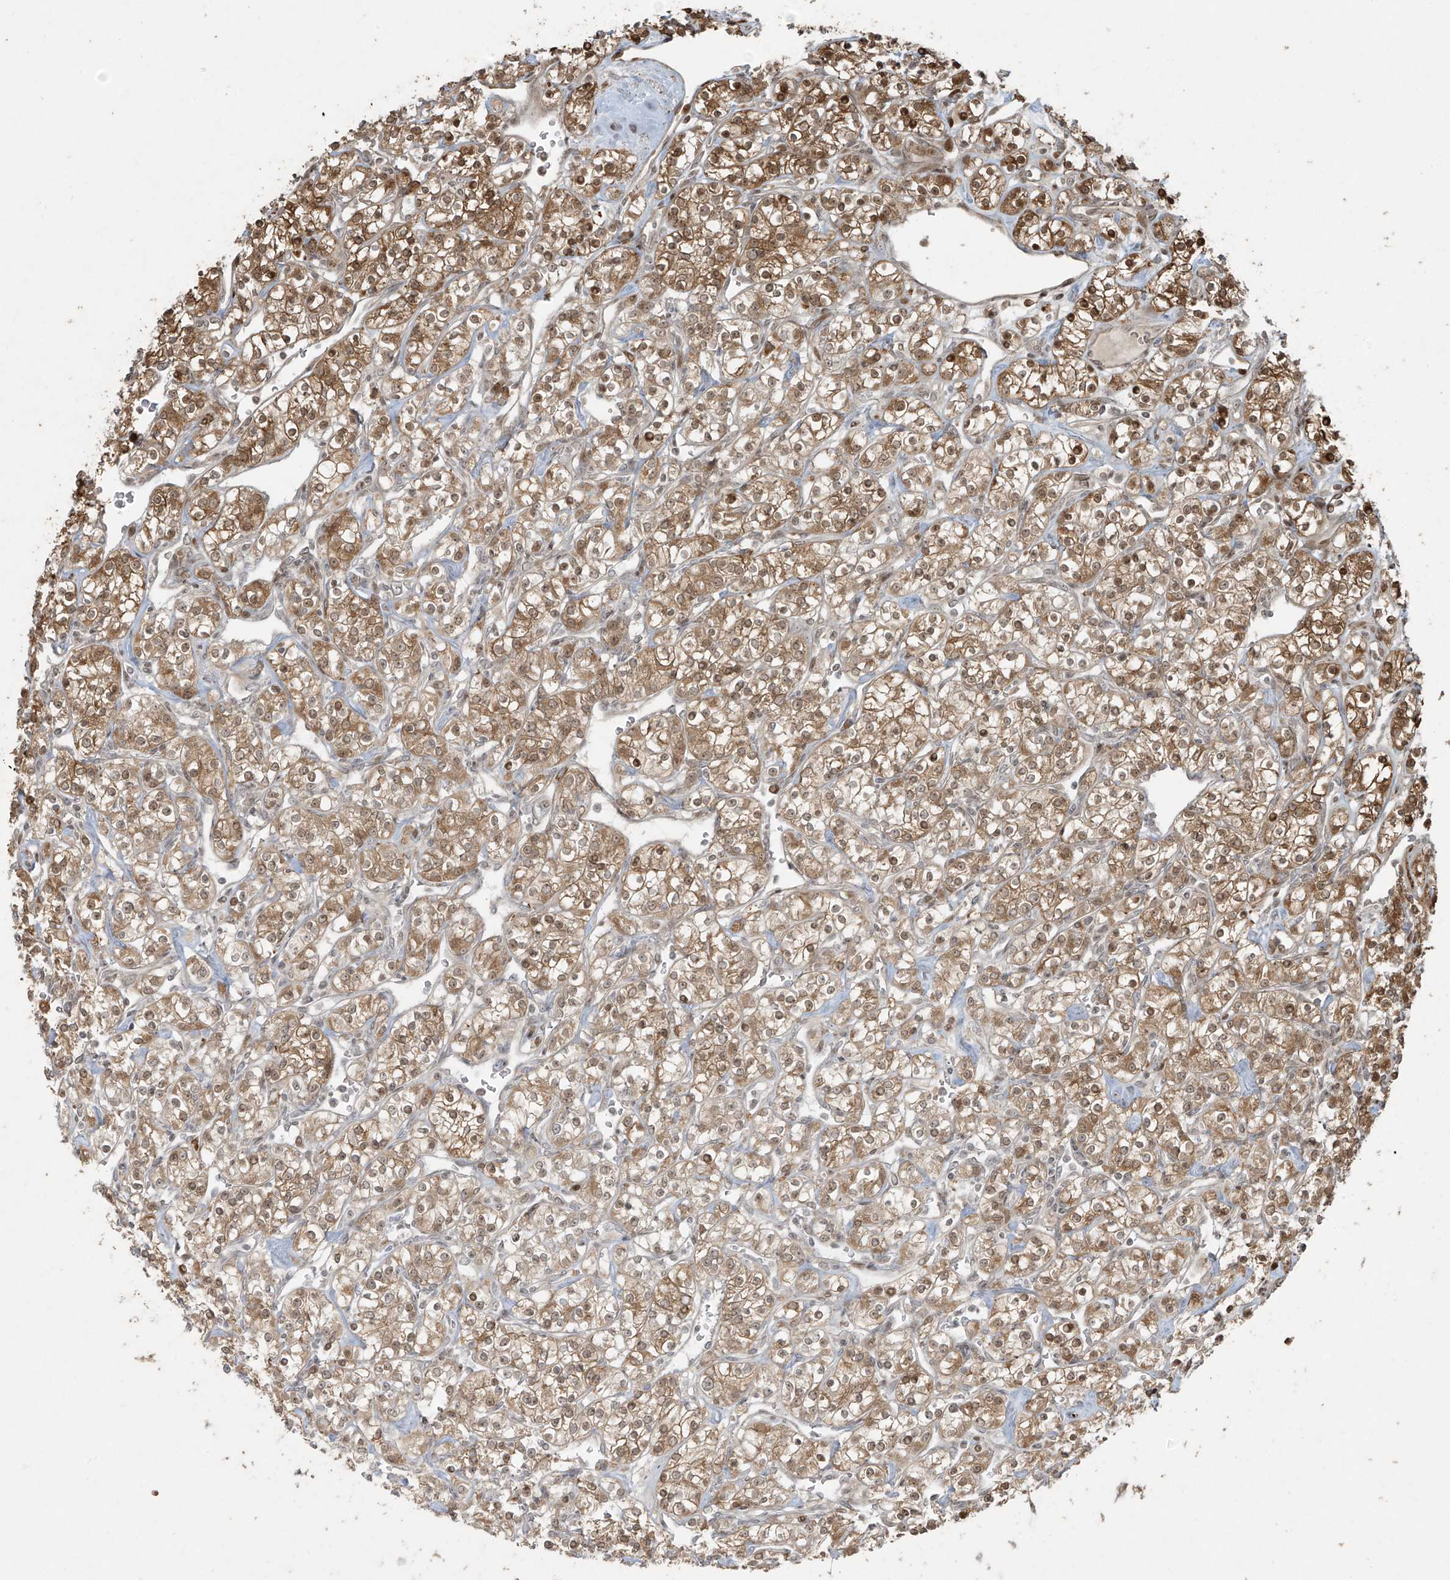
{"staining": {"intensity": "moderate", "quantity": ">75%", "location": "cytoplasmic/membranous,nuclear"}, "tissue": "renal cancer", "cell_type": "Tumor cells", "image_type": "cancer", "snomed": [{"axis": "morphology", "description": "Adenocarcinoma, NOS"}, {"axis": "topography", "description": "Kidney"}], "caption": "A high-resolution photomicrograph shows immunohistochemistry (IHC) staining of renal cancer, which shows moderate cytoplasmic/membranous and nuclear staining in approximately >75% of tumor cells.", "gene": "TTC22", "patient": {"sex": "male", "age": 77}}